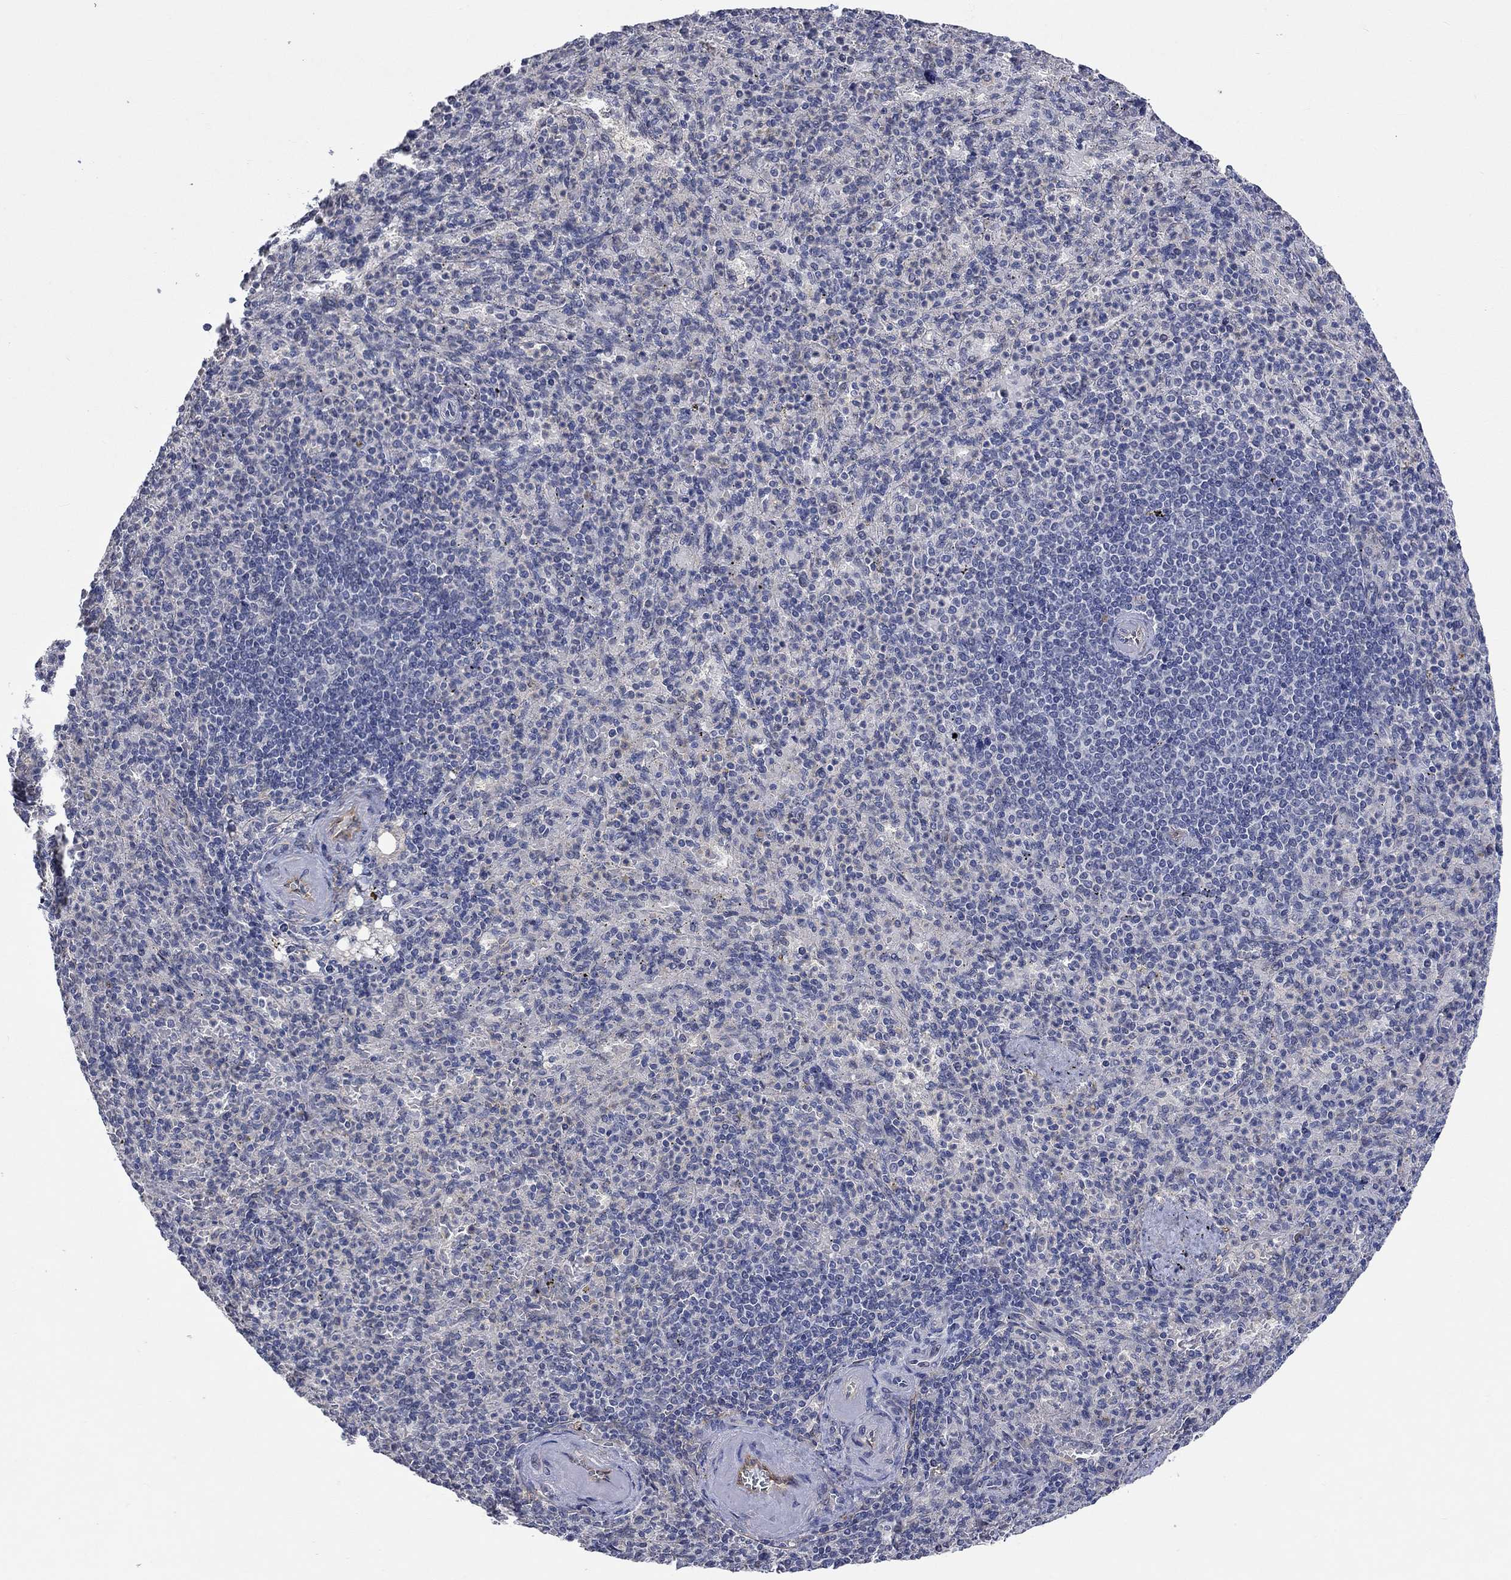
{"staining": {"intensity": "negative", "quantity": "none", "location": "none"}, "tissue": "spleen", "cell_type": "Cells in red pulp", "image_type": "normal", "snomed": [{"axis": "morphology", "description": "Normal tissue, NOS"}, {"axis": "topography", "description": "Spleen"}], "caption": "This is an immunohistochemistry histopathology image of unremarkable spleen. There is no expression in cells in red pulp.", "gene": "TGM2", "patient": {"sex": "female", "age": 74}}